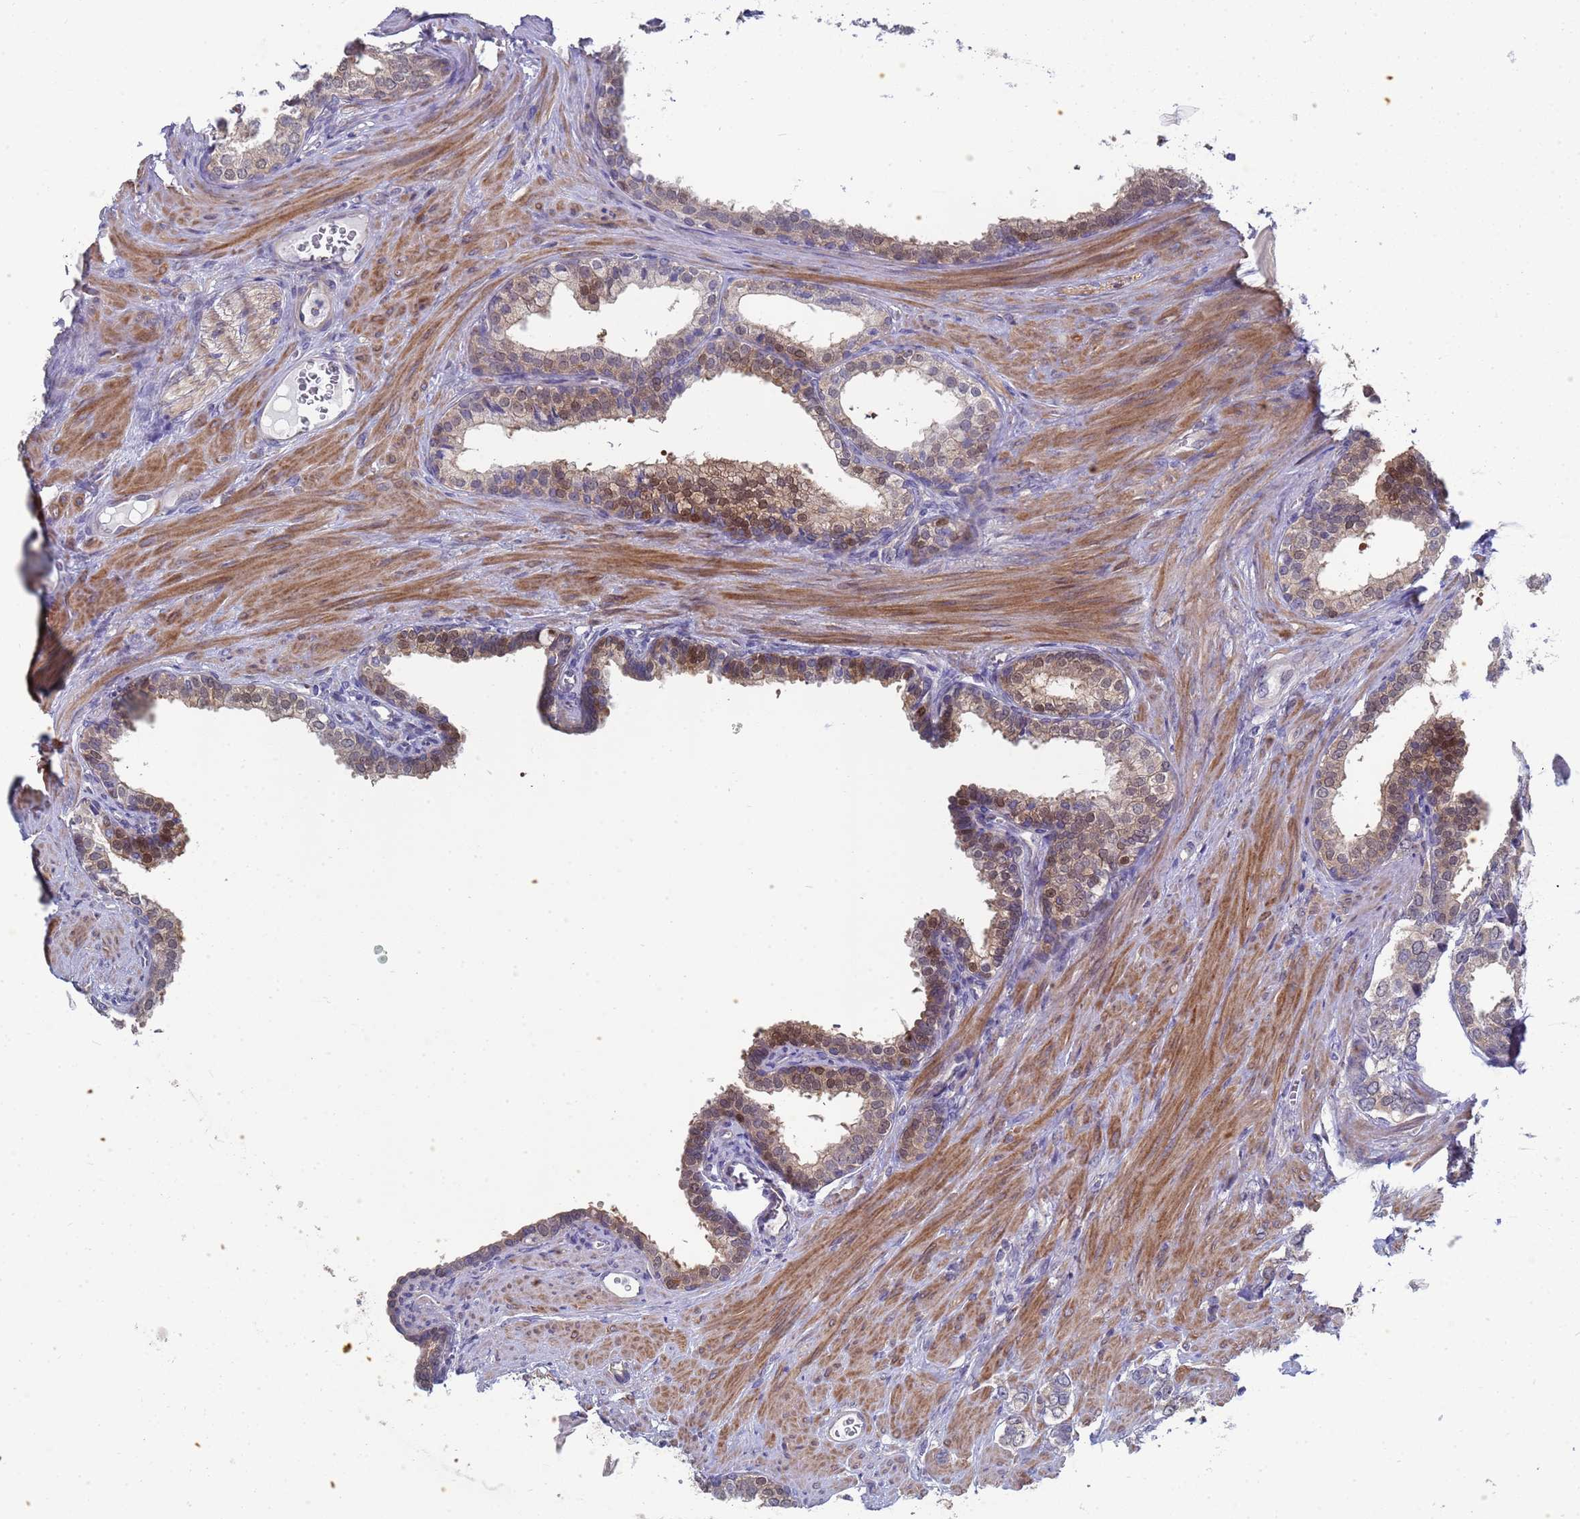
{"staining": {"intensity": "moderate", "quantity": "25%-75%", "location": "cytoplasmic/membranous,nuclear"}, "tissue": "prostate cancer", "cell_type": "Tumor cells", "image_type": "cancer", "snomed": [{"axis": "morphology", "description": "Adenocarcinoma, High grade"}, {"axis": "topography", "description": "Prostate"}], "caption": "Adenocarcinoma (high-grade) (prostate) stained for a protein (brown) demonstrates moderate cytoplasmic/membranous and nuclear positive staining in approximately 25%-75% of tumor cells.", "gene": "ENOSF1", "patient": {"sex": "male", "age": 66}}